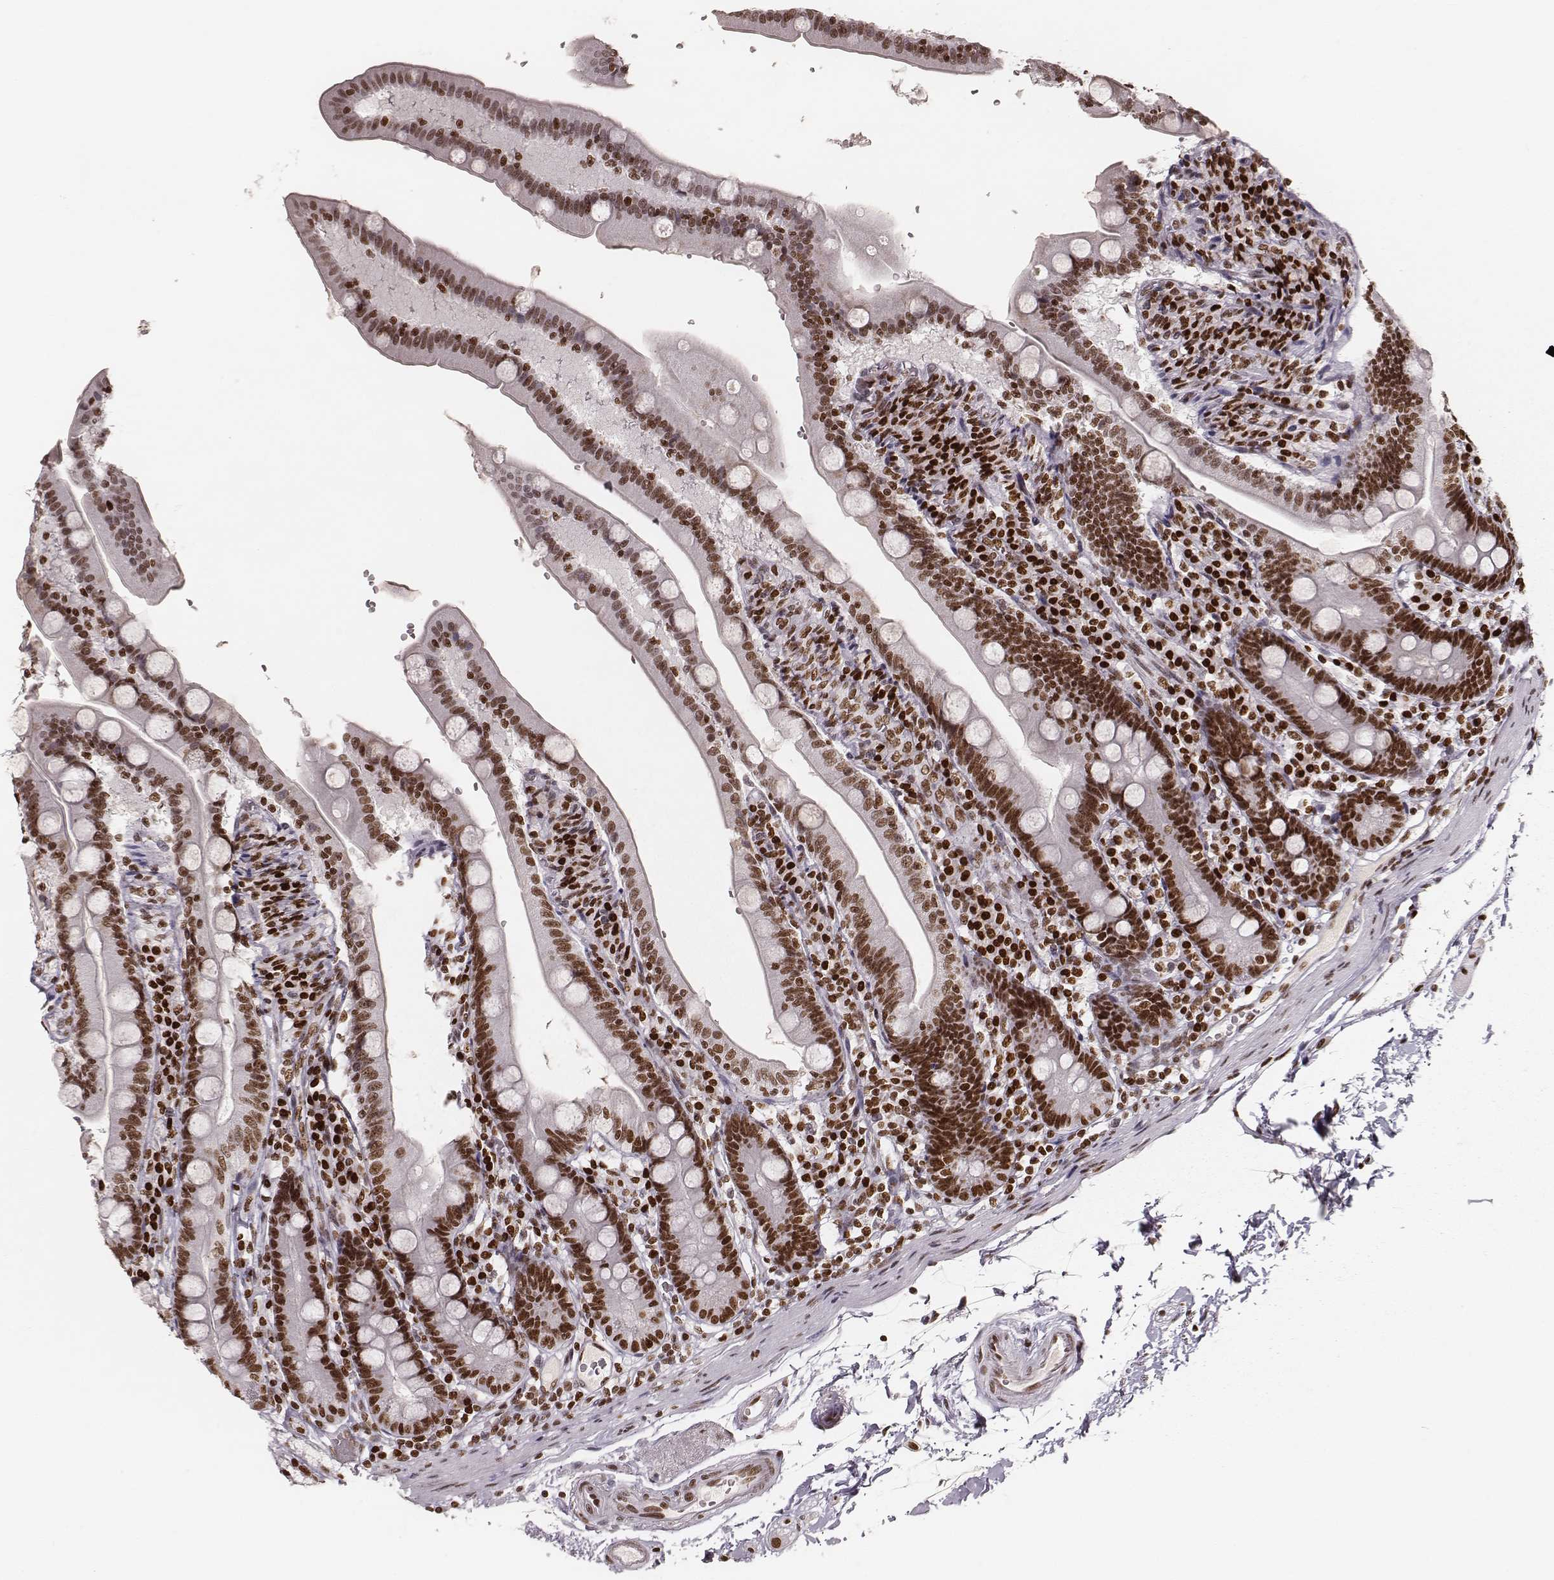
{"staining": {"intensity": "strong", "quantity": ">75%", "location": "nuclear"}, "tissue": "duodenum", "cell_type": "Glandular cells", "image_type": "normal", "snomed": [{"axis": "morphology", "description": "Normal tissue, NOS"}, {"axis": "topography", "description": "Duodenum"}], "caption": "The image demonstrates a brown stain indicating the presence of a protein in the nuclear of glandular cells in duodenum.", "gene": "PARP1", "patient": {"sex": "female", "age": 67}}